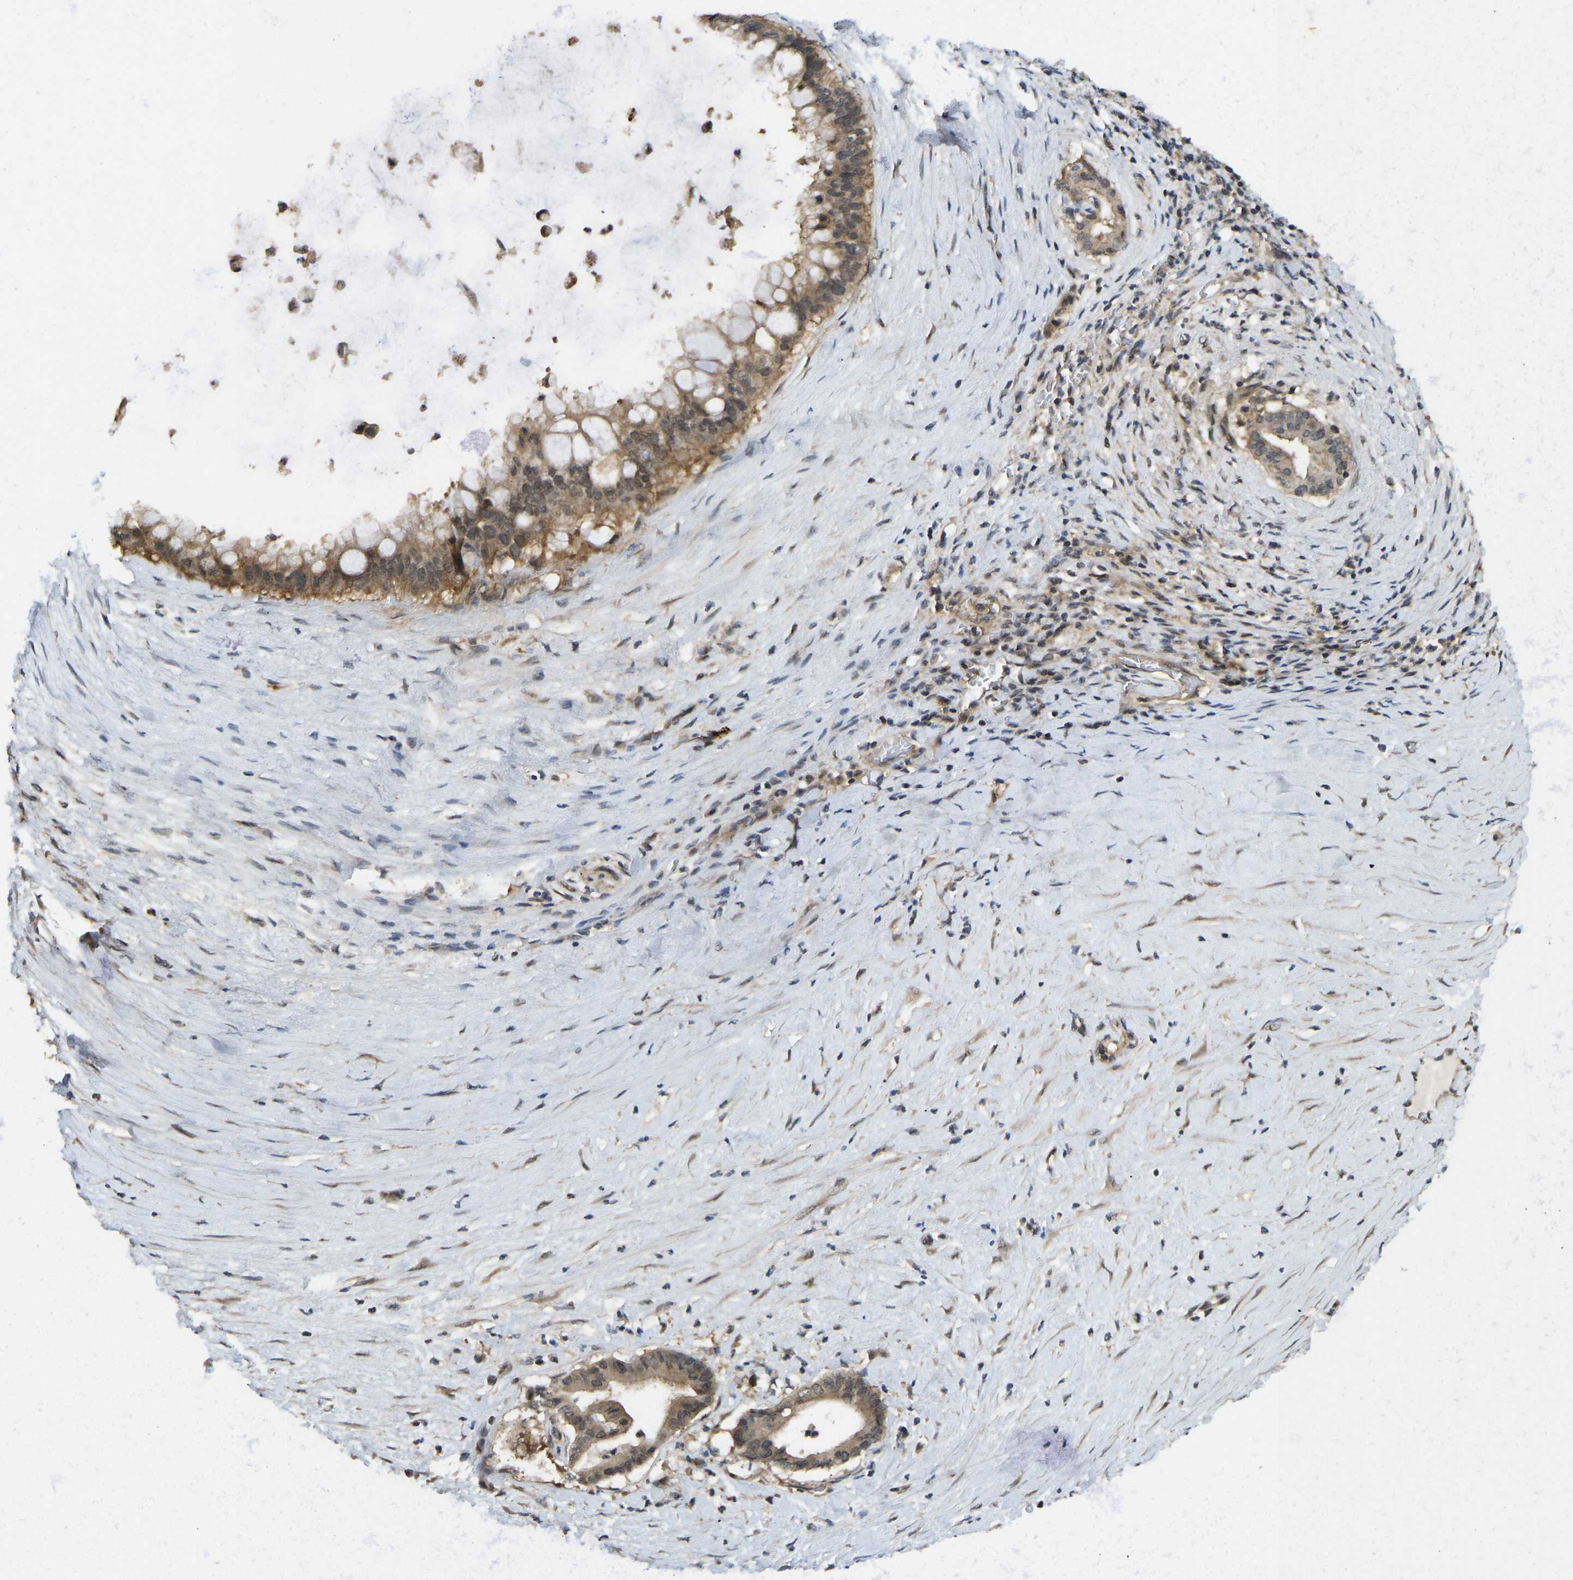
{"staining": {"intensity": "moderate", "quantity": ">75%", "location": "cytoplasmic/membranous"}, "tissue": "pancreatic cancer", "cell_type": "Tumor cells", "image_type": "cancer", "snomed": [{"axis": "morphology", "description": "Adenocarcinoma, NOS"}, {"axis": "topography", "description": "Pancreas"}], "caption": "Human adenocarcinoma (pancreatic) stained for a protein (brown) demonstrates moderate cytoplasmic/membranous positive expression in about >75% of tumor cells.", "gene": "NDRG3", "patient": {"sex": "male", "age": 41}}